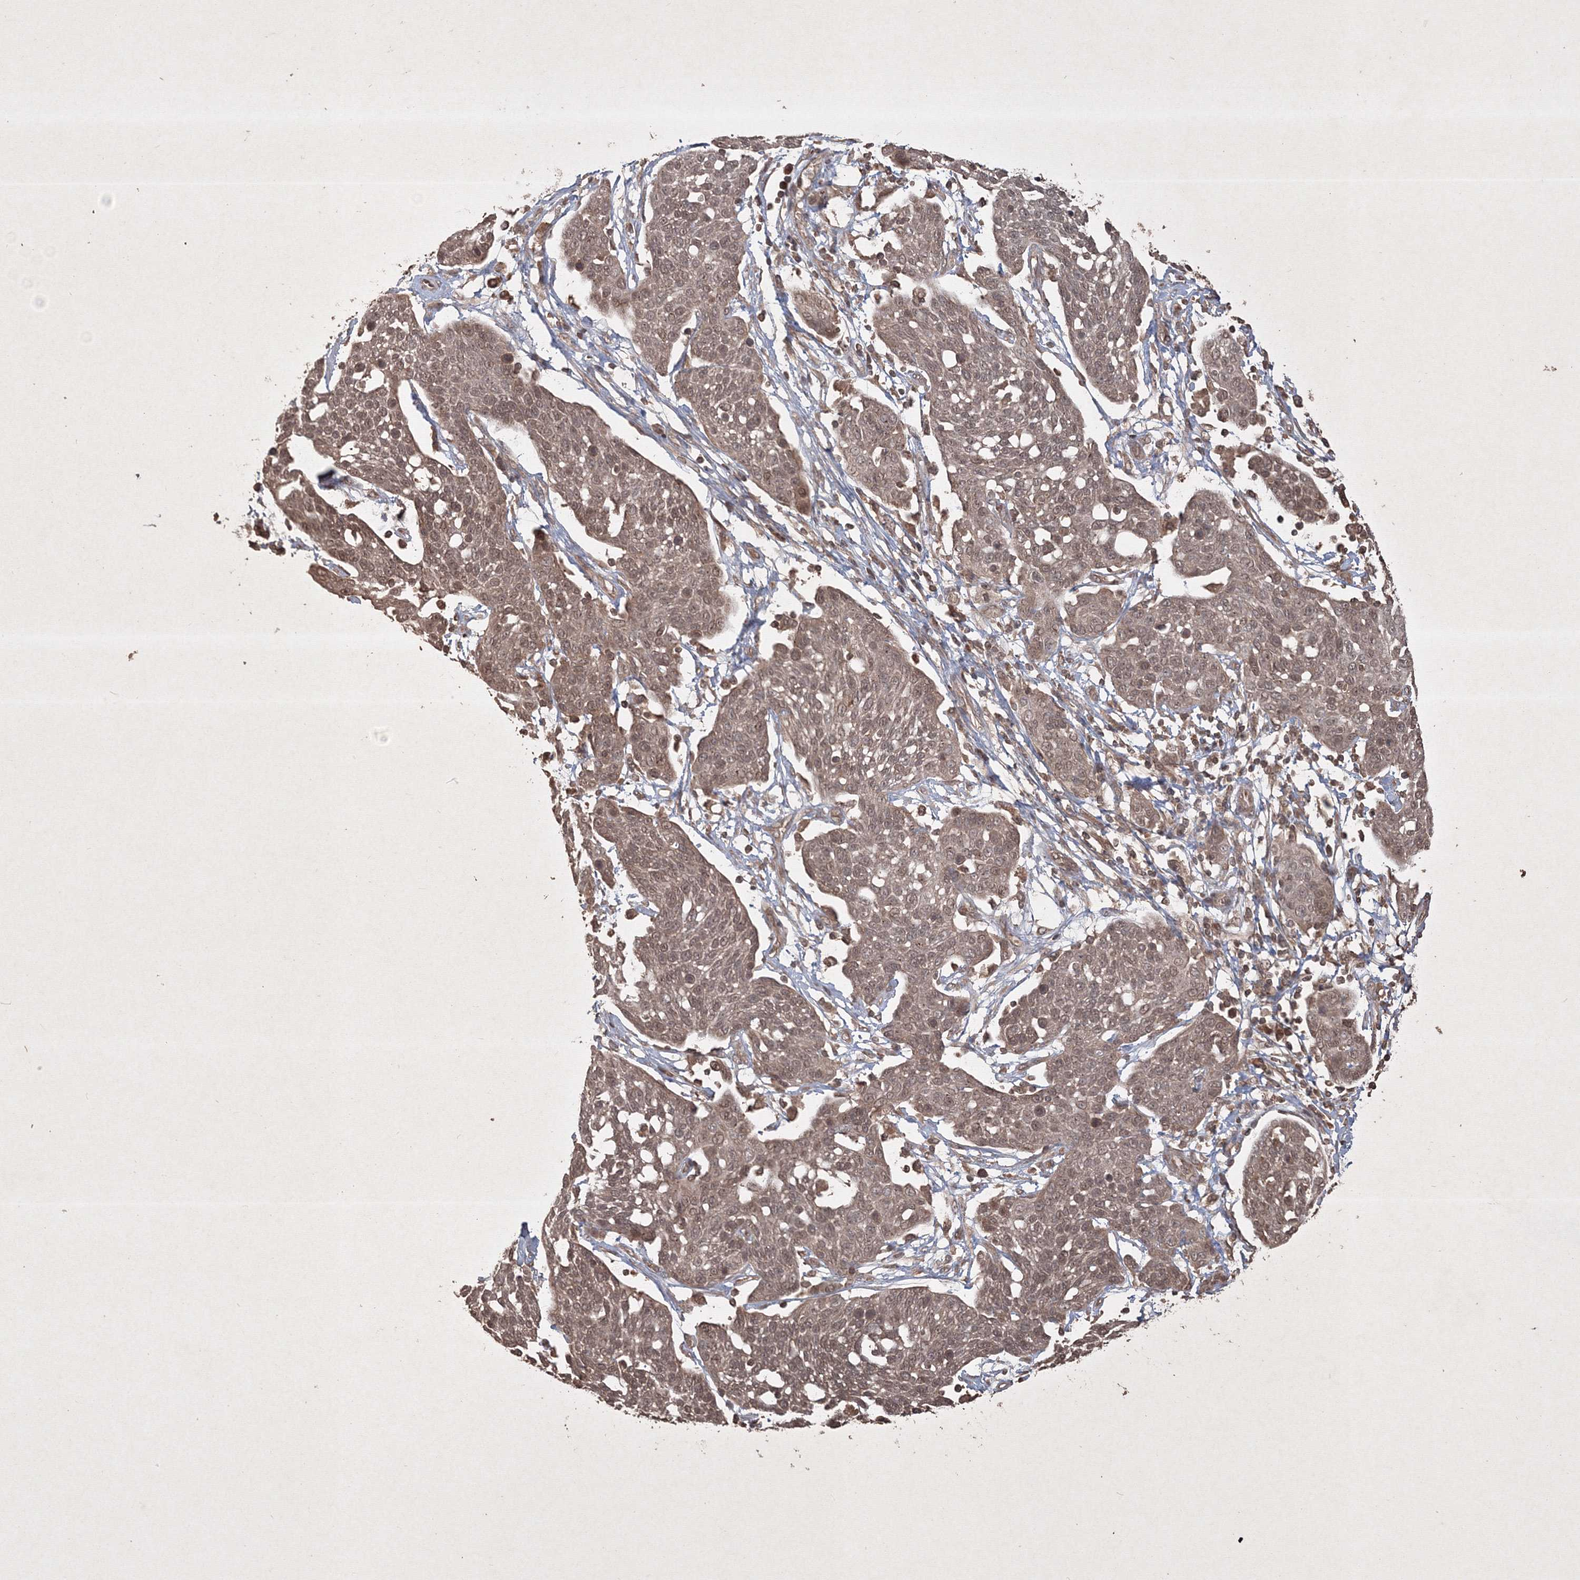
{"staining": {"intensity": "weak", "quantity": ">75%", "location": "cytoplasmic/membranous,nuclear"}, "tissue": "cervical cancer", "cell_type": "Tumor cells", "image_type": "cancer", "snomed": [{"axis": "morphology", "description": "Squamous cell carcinoma, NOS"}, {"axis": "topography", "description": "Cervix"}], "caption": "The histopathology image shows immunohistochemical staining of cervical cancer. There is weak cytoplasmic/membranous and nuclear staining is present in about >75% of tumor cells. The protein of interest is shown in brown color, while the nuclei are stained blue.", "gene": "PELI3", "patient": {"sex": "female", "age": 34}}